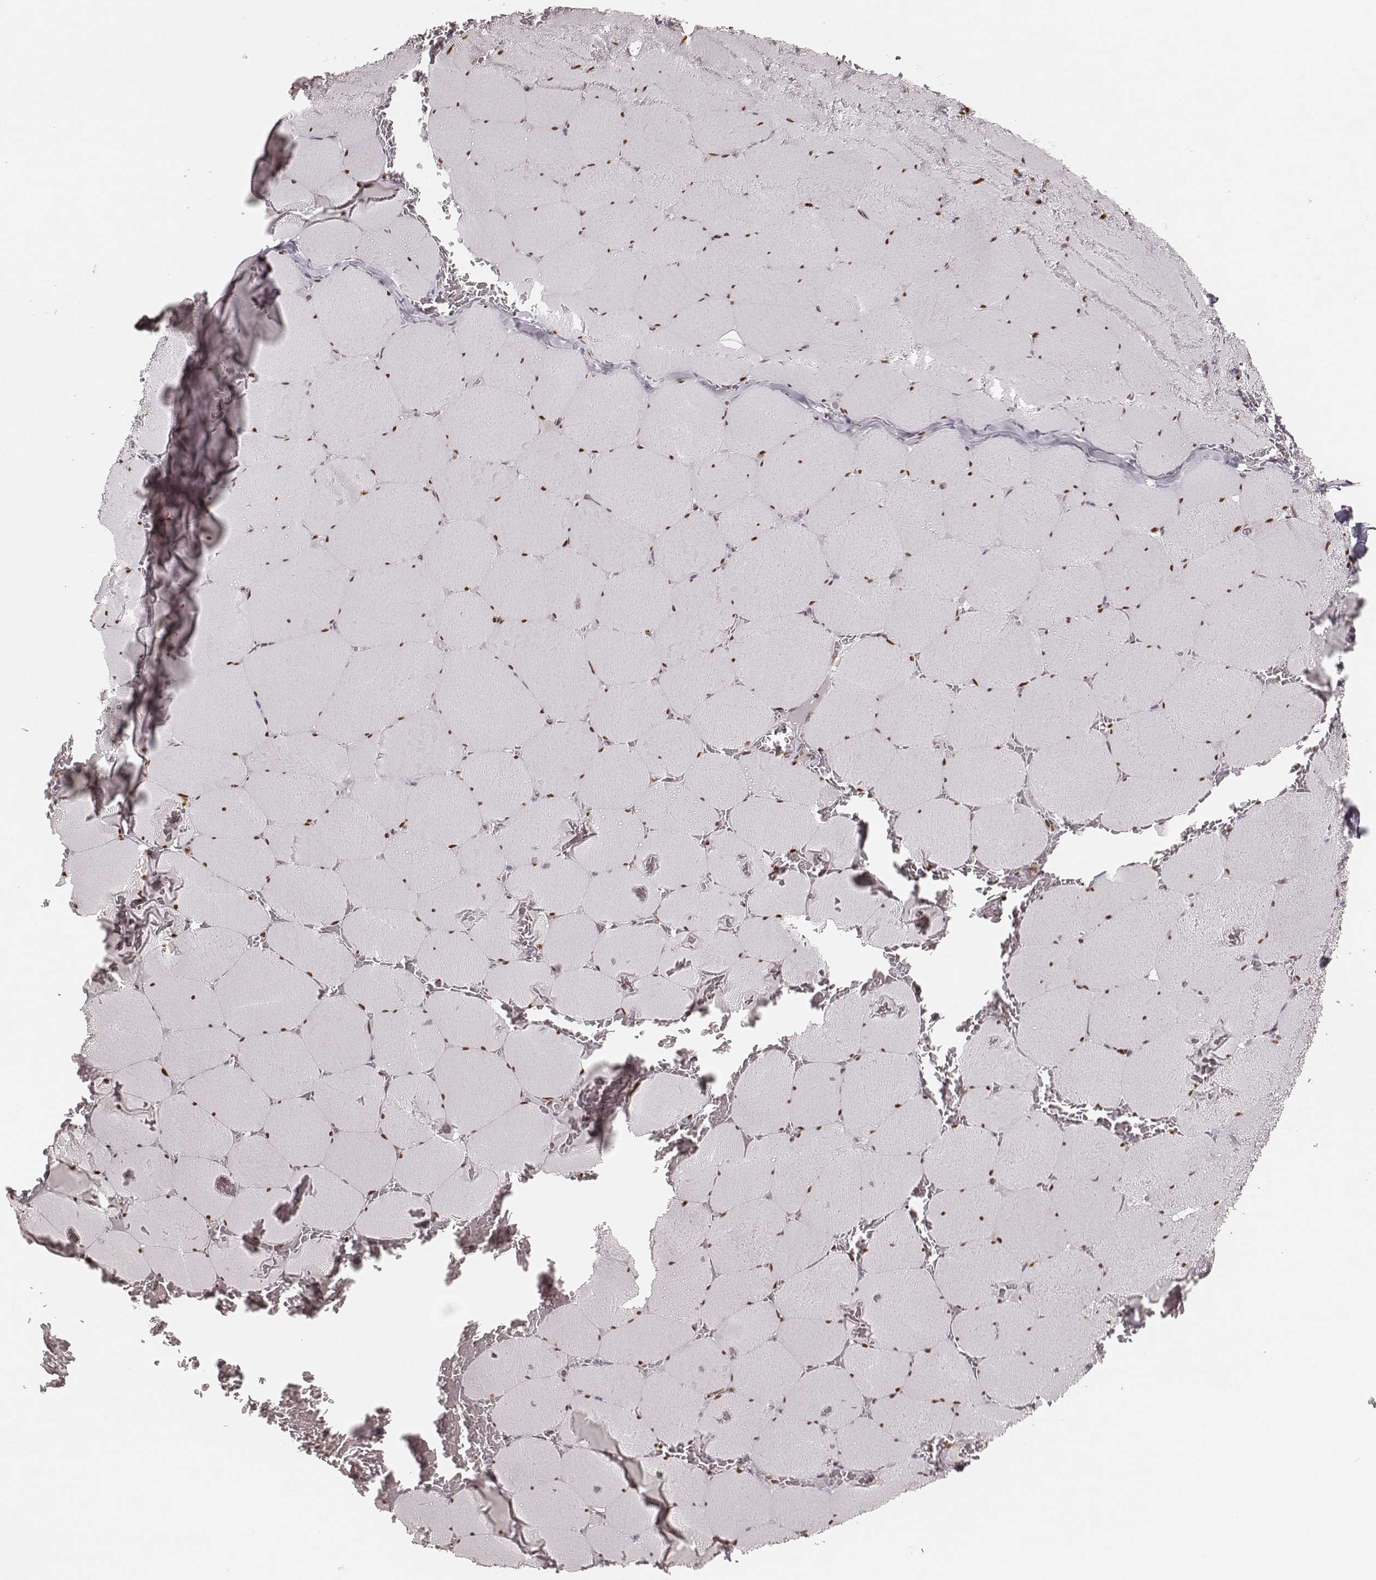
{"staining": {"intensity": "strong", "quantity": ">75%", "location": "nuclear"}, "tissue": "skeletal muscle", "cell_type": "Myocytes", "image_type": "normal", "snomed": [{"axis": "morphology", "description": "Normal tissue, NOS"}, {"axis": "morphology", "description": "Malignant melanoma, Metastatic site"}, {"axis": "topography", "description": "Skeletal muscle"}], "caption": "A brown stain highlights strong nuclear expression of a protein in myocytes of normal skeletal muscle.", "gene": "PARP1", "patient": {"sex": "male", "age": 50}}